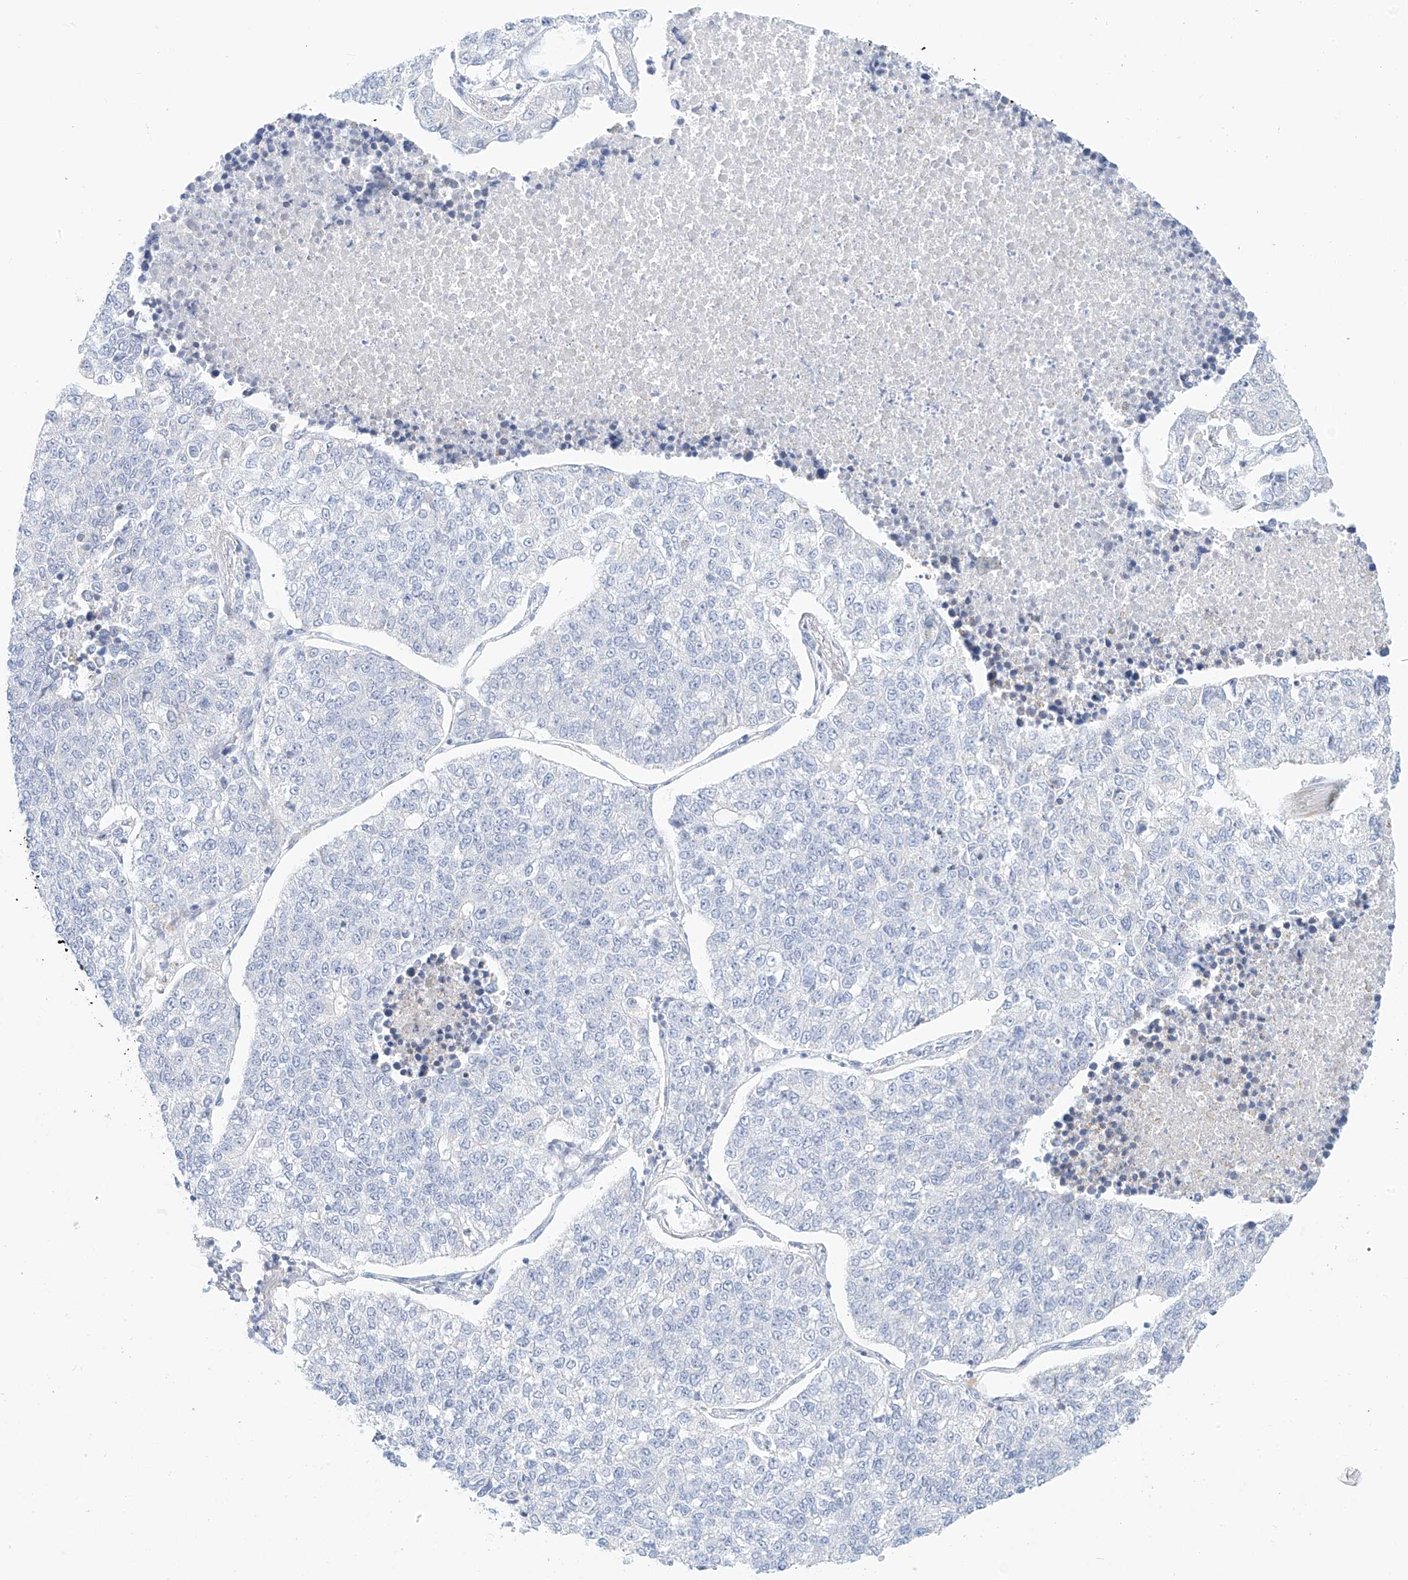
{"staining": {"intensity": "negative", "quantity": "none", "location": "none"}, "tissue": "lung cancer", "cell_type": "Tumor cells", "image_type": "cancer", "snomed": [{"axis": "morphology", "description": "Adenocarcinoma, NOS"}, {"axis": "topography", "description": "Lung"}], "caption": "There is no significant positivity in tumor cells of lung adenocarcinoma.", "gene": "ST3GAL5", "patient": {"sex": "male", "age": 49}}